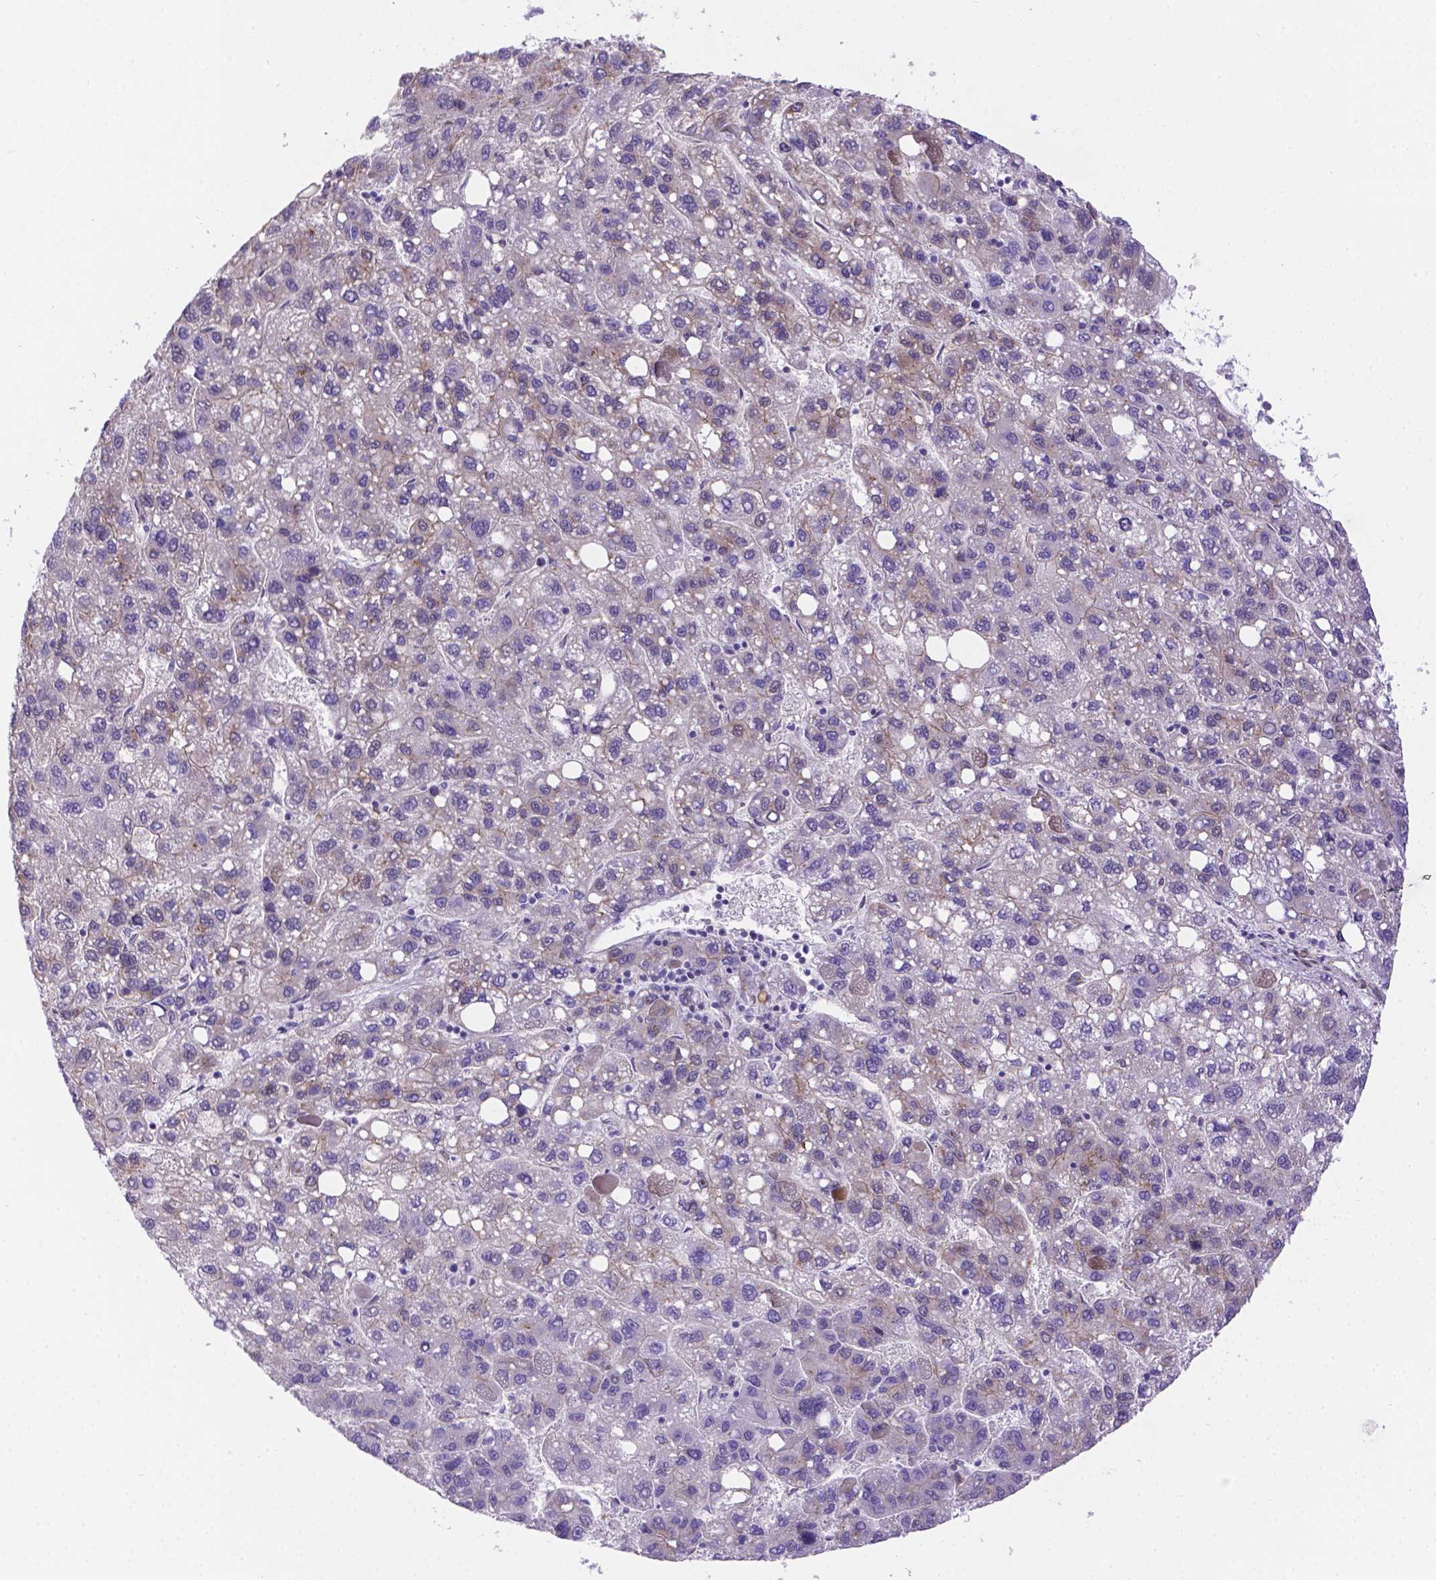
{"staining": {"intensity": "negative", "quantity": "none", "location": "none"}, "tissue": "liver cancer", "cell_type": "Tumor cells", "image_type": "cancer", "snomed": [{"axis": "morphology", "description": "Carcinoma, Hepatocellular, NOS"}, {"axis": "topography", "description": "Liver"}], "caption": "Immunohistochemistry of hepatocellular carcinoma (liver) shows no positivity in tumor cells. The staining was performed using DAB (3,3'-diaminobenzidine) to visualize the protein expression in brown, while the nuclei were stained in blue with hematoxylin (Magnification: 20x).", "gene": "YAP1", "patient": {"sex": "female", "age": 82}}